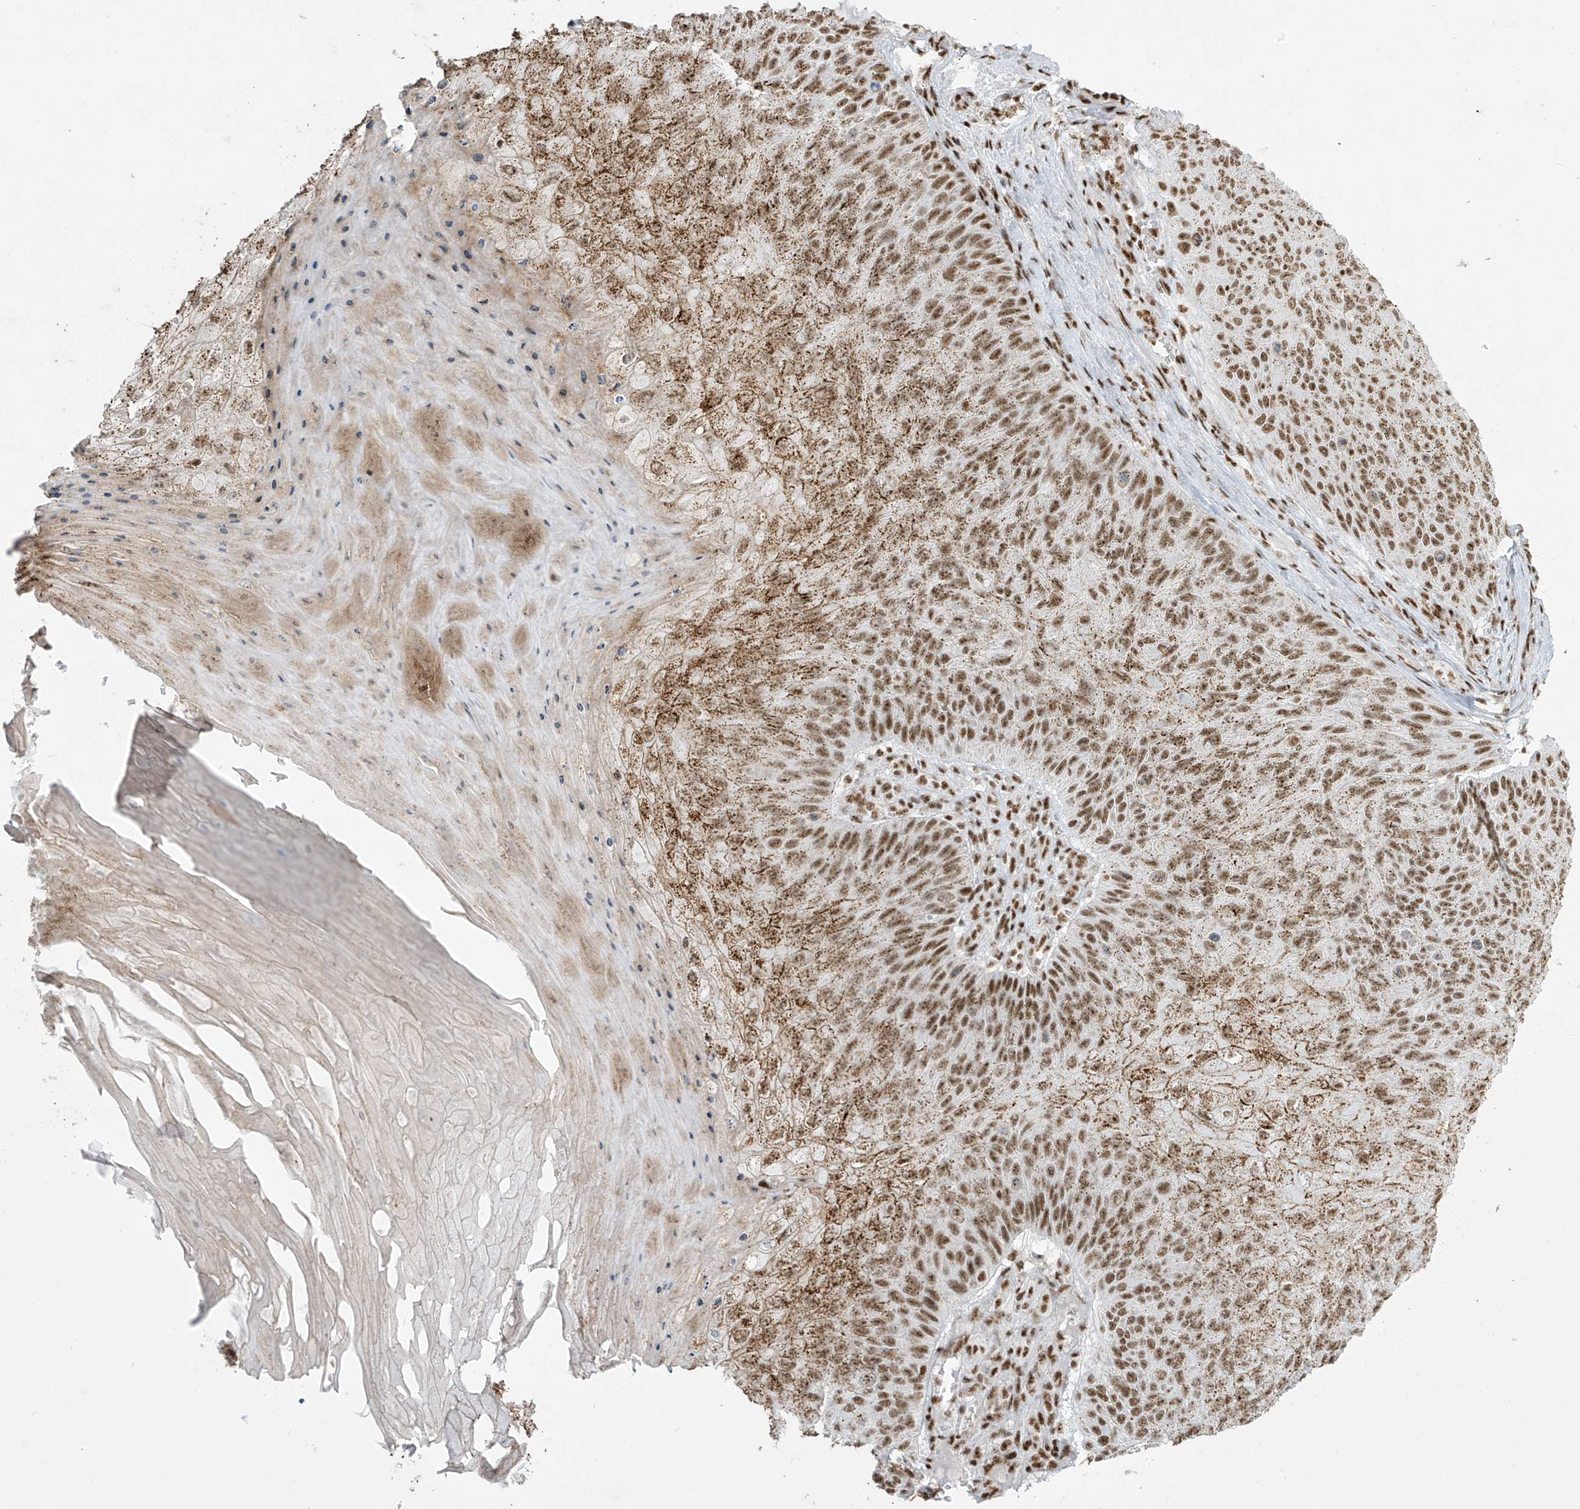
{"staining": {"intensity": "moderate", "quantity": ">75%", "location": "nuclear"}, "tissue": "skin cancer", "cell_type": "Tumor cells", "image_type": "cancer", "snomed": [{"axis": "morphology", "description": "Squamous cell carcinoma, NOS"}, {"axis": "topography", "description": "Skin"}], "caption": "Immunohistochemical staining of human skin squamous cell carcinoma shows medium levels of moderate nuclear protein expression in approximately >75% of tumor cells.", "gene": "MS4A6A", "patient": {"sex": "female", "age": 88}}